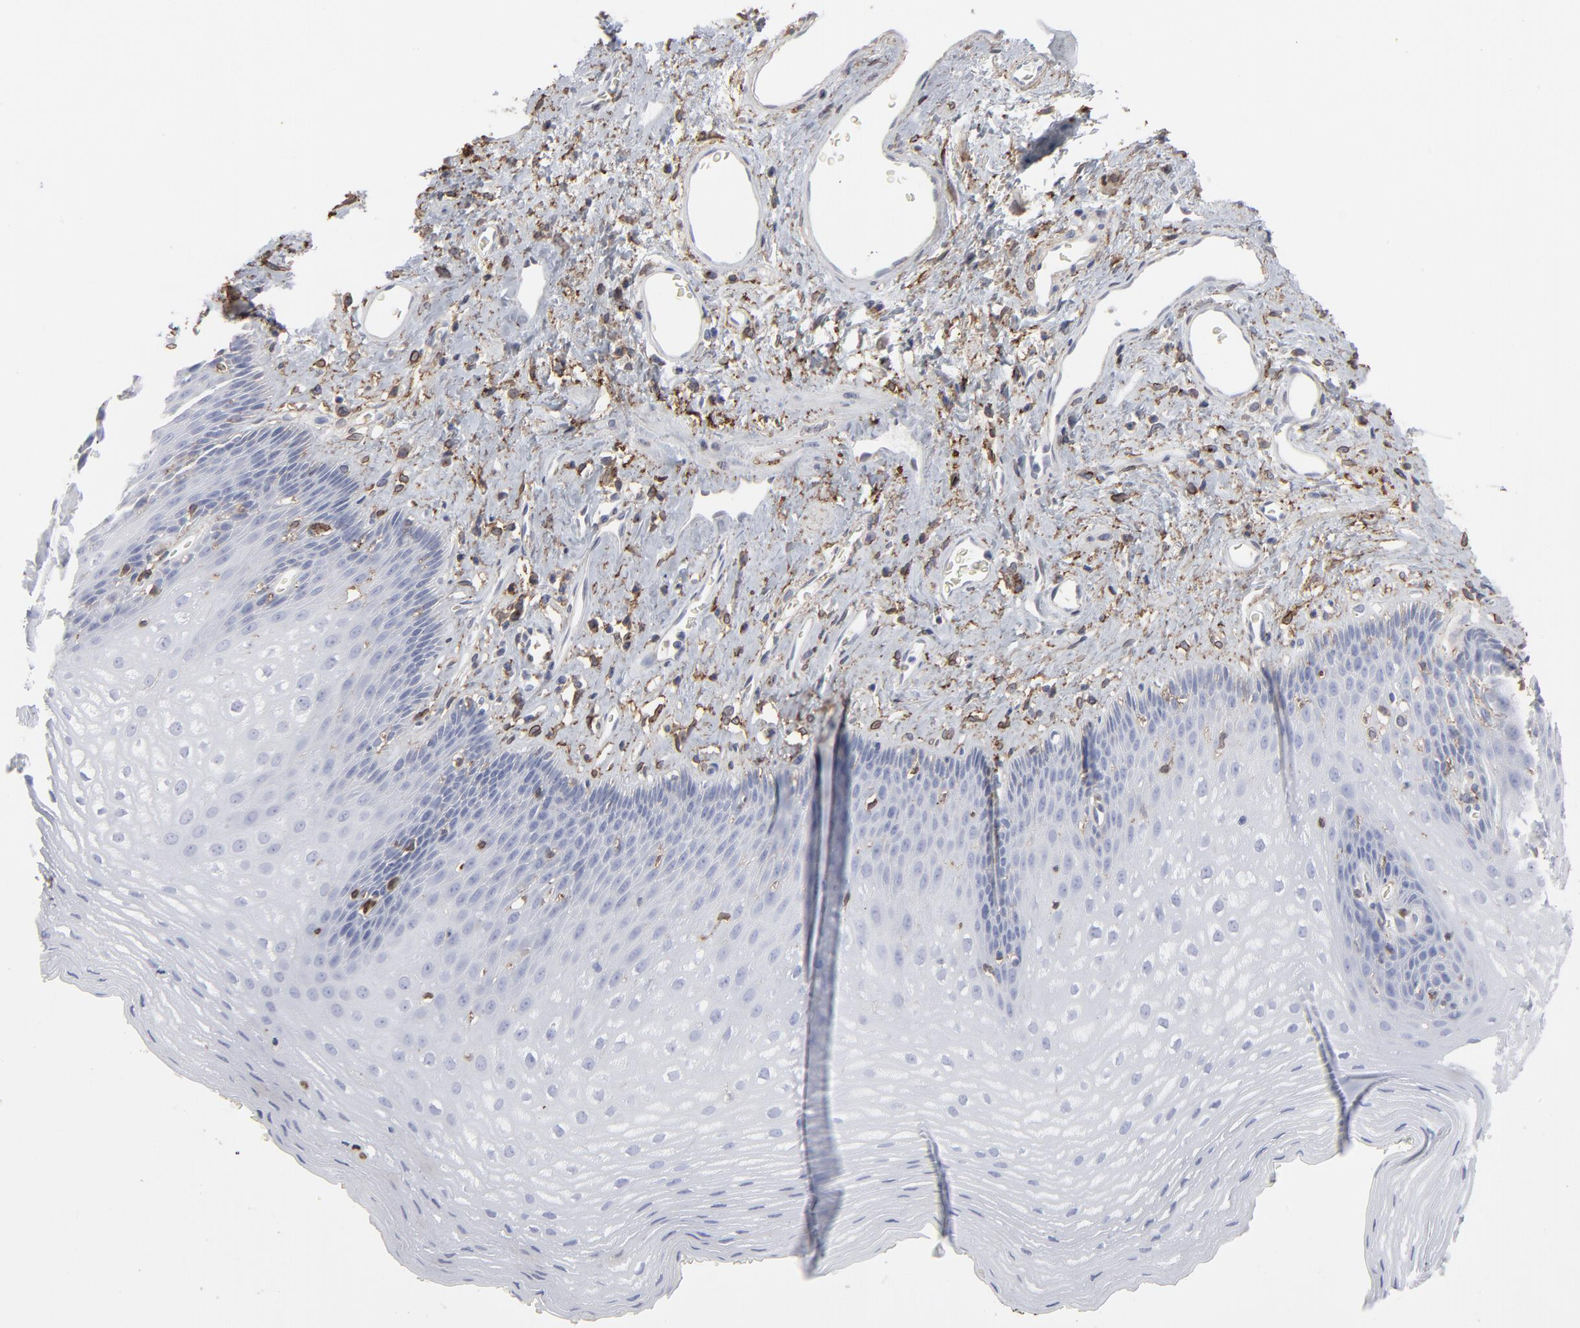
{"staining": {"intensity": "weak", "quantity": "<25%", "location": "cytoplasmic/membranous,nuclear"}, "tissue": "esophagus", "cell_type": "Squamous epithelial cells", "image_type": "normal", "snomed": [{"axis": "morphology", "description": "Normal tissue, NOS"}, {"axis": "topography", "description": "Esophagus"}], "caption": "IHC image of normal esophagus: esophagus stained with DAB reveals no significant protein staining in squamous epithelial cells.", "gene": "ANXA5", "patient": {"sex": "female", "age": 70}}